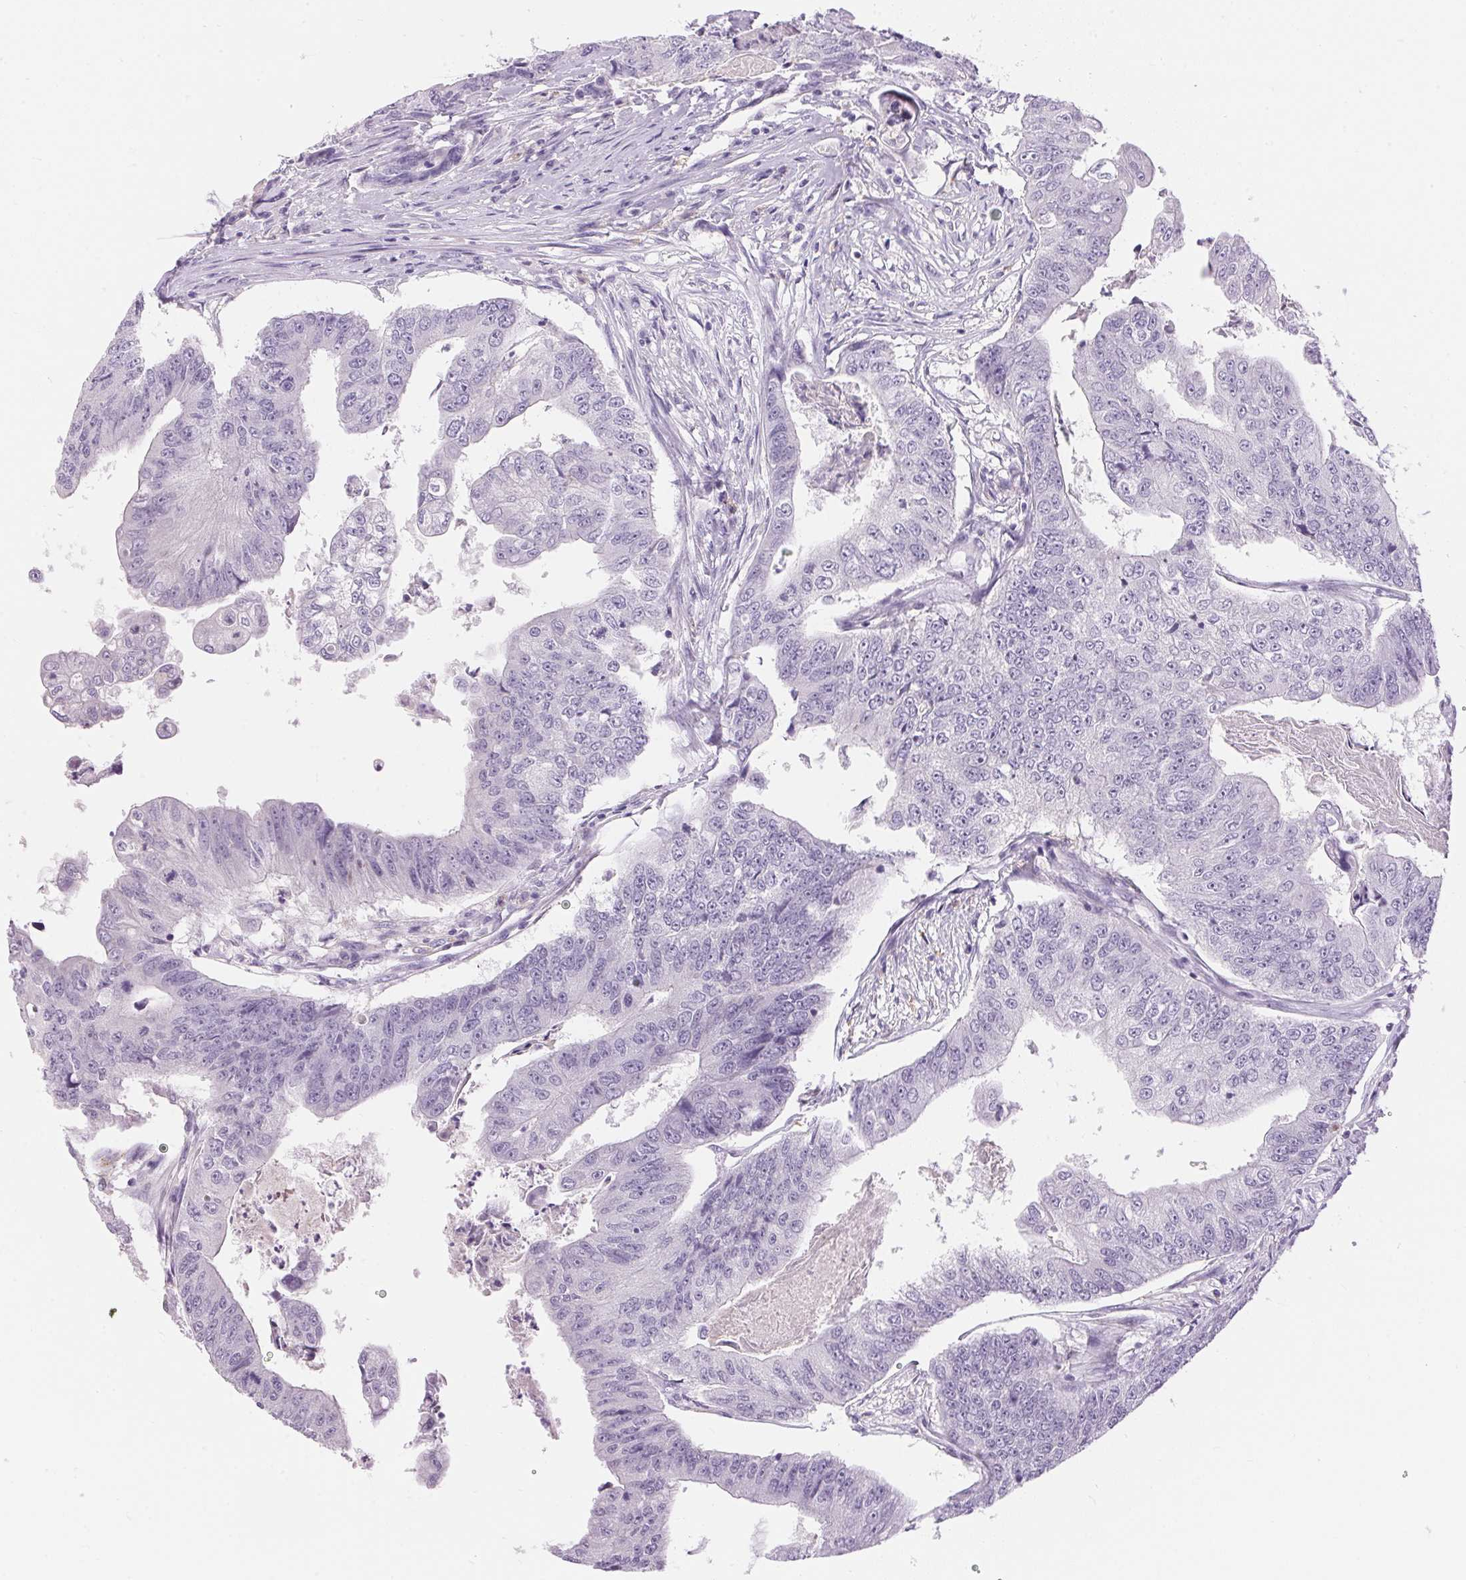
{"staining": {"intensity": "negative", "quantity": "none", "location": "none"}, "tissue": "colorectal cancer", "cell_type": "Tumor cells", "image_type": "cancer", "snomed": [{"axis": "morphology", "description": "Adenocarcinoma, NOS"}, {"axis": "topography", "description": "Colon"}], "caption": "Colorectal cancer stained for a protein using immunohistochemistry shows no expression tumor cells.", "gene": "PNLIPRP3", "patient": {"sex": "female", "age": 67}}